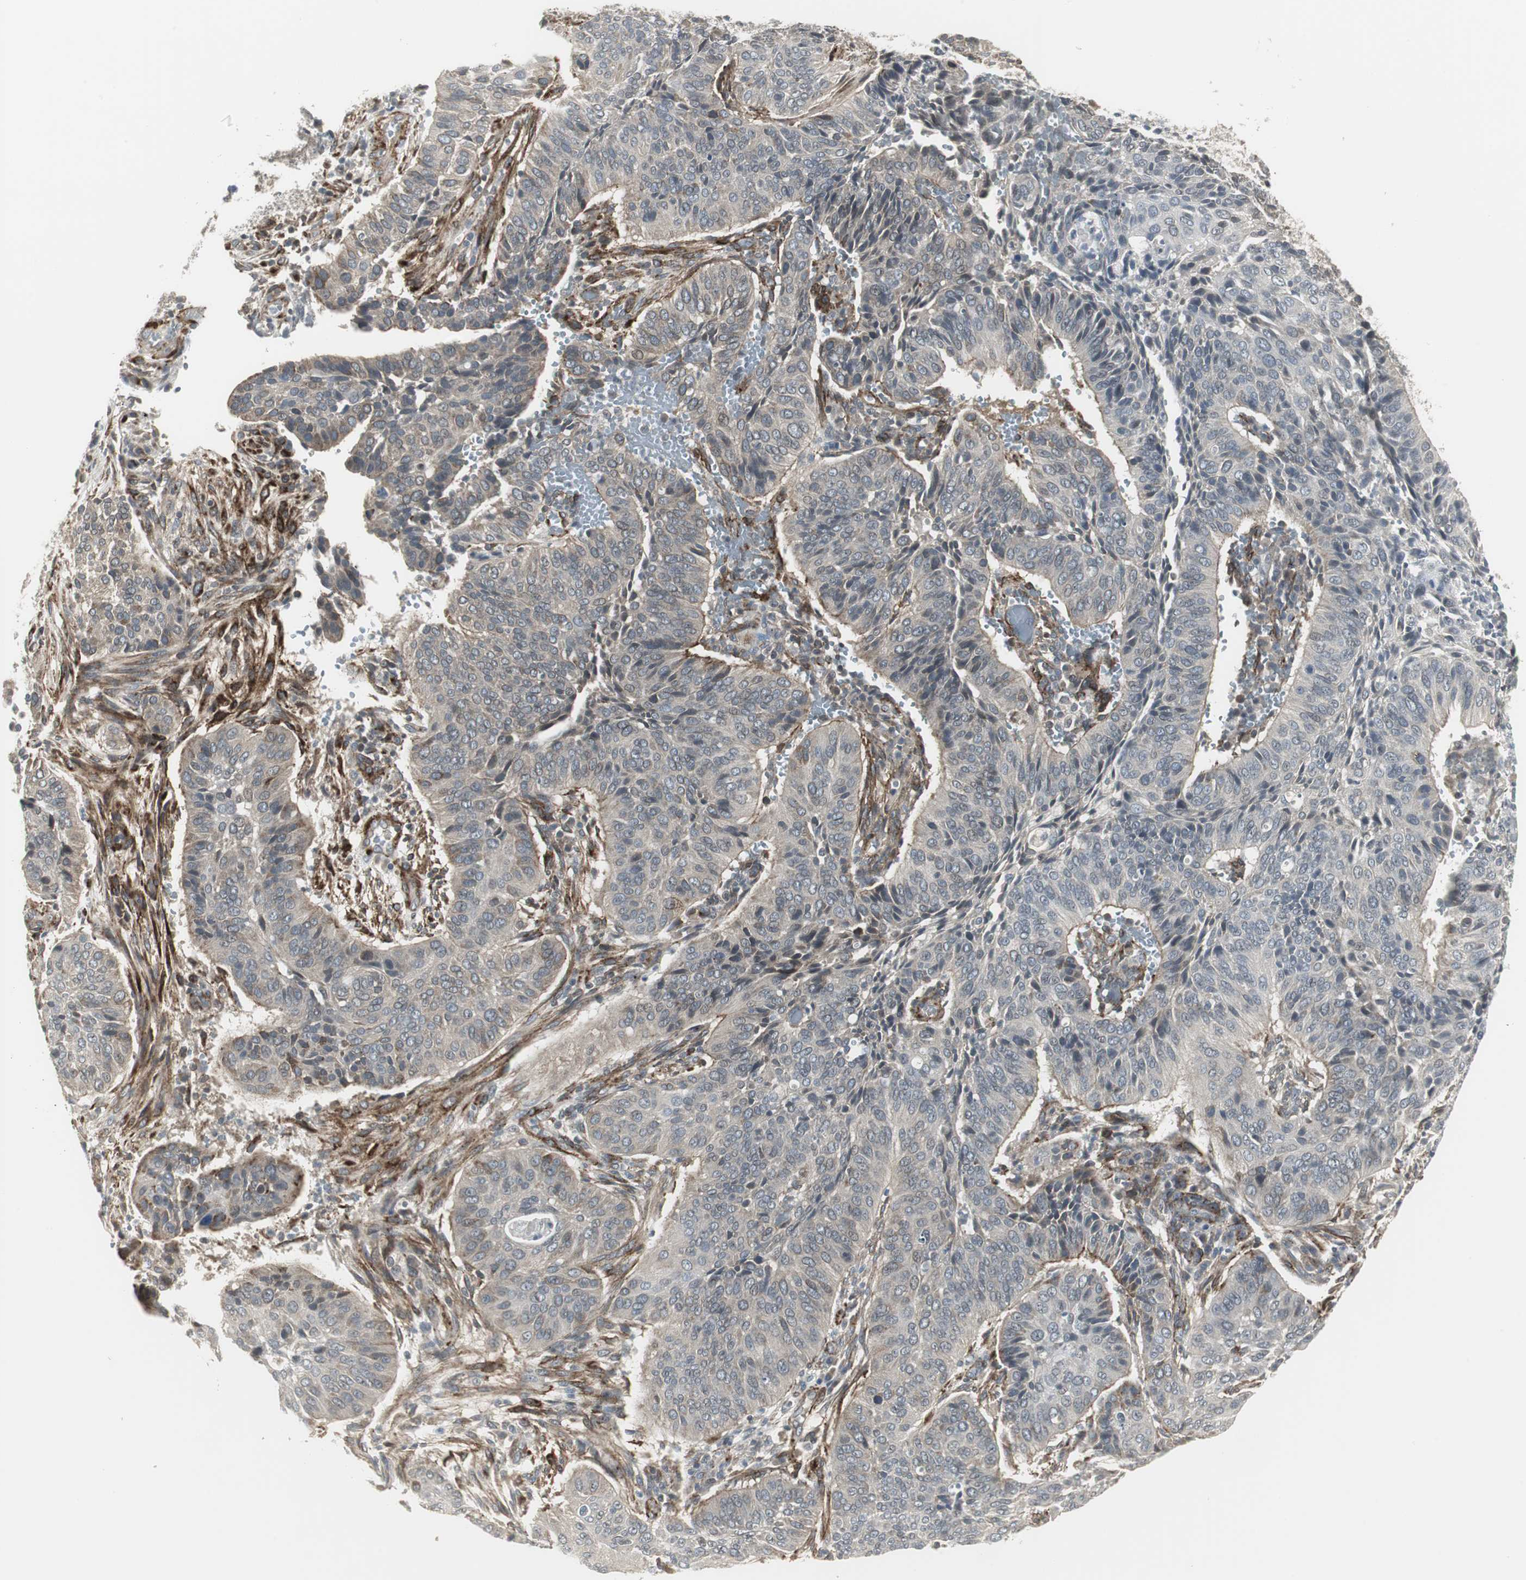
{"staining": {"intensity": "negative", "quantity": "none", "location": "none"}, "tissue": "cervical cancer", "cell_type": "Tumor cells", "image_type": "cancer", "snomed": [{"axis": "morphology", "description": "Squamous cell carcinoma, NOS"}, {"axis": "topography", "description": "Cervix"}], "caption": "Immunohistochemistry (IHC) of human squamous cell carcinoma (cervical) exhibits no staining in tumor cells.", "gene": "SCYL3", "patient": {"sex": "female", "age": 39}}